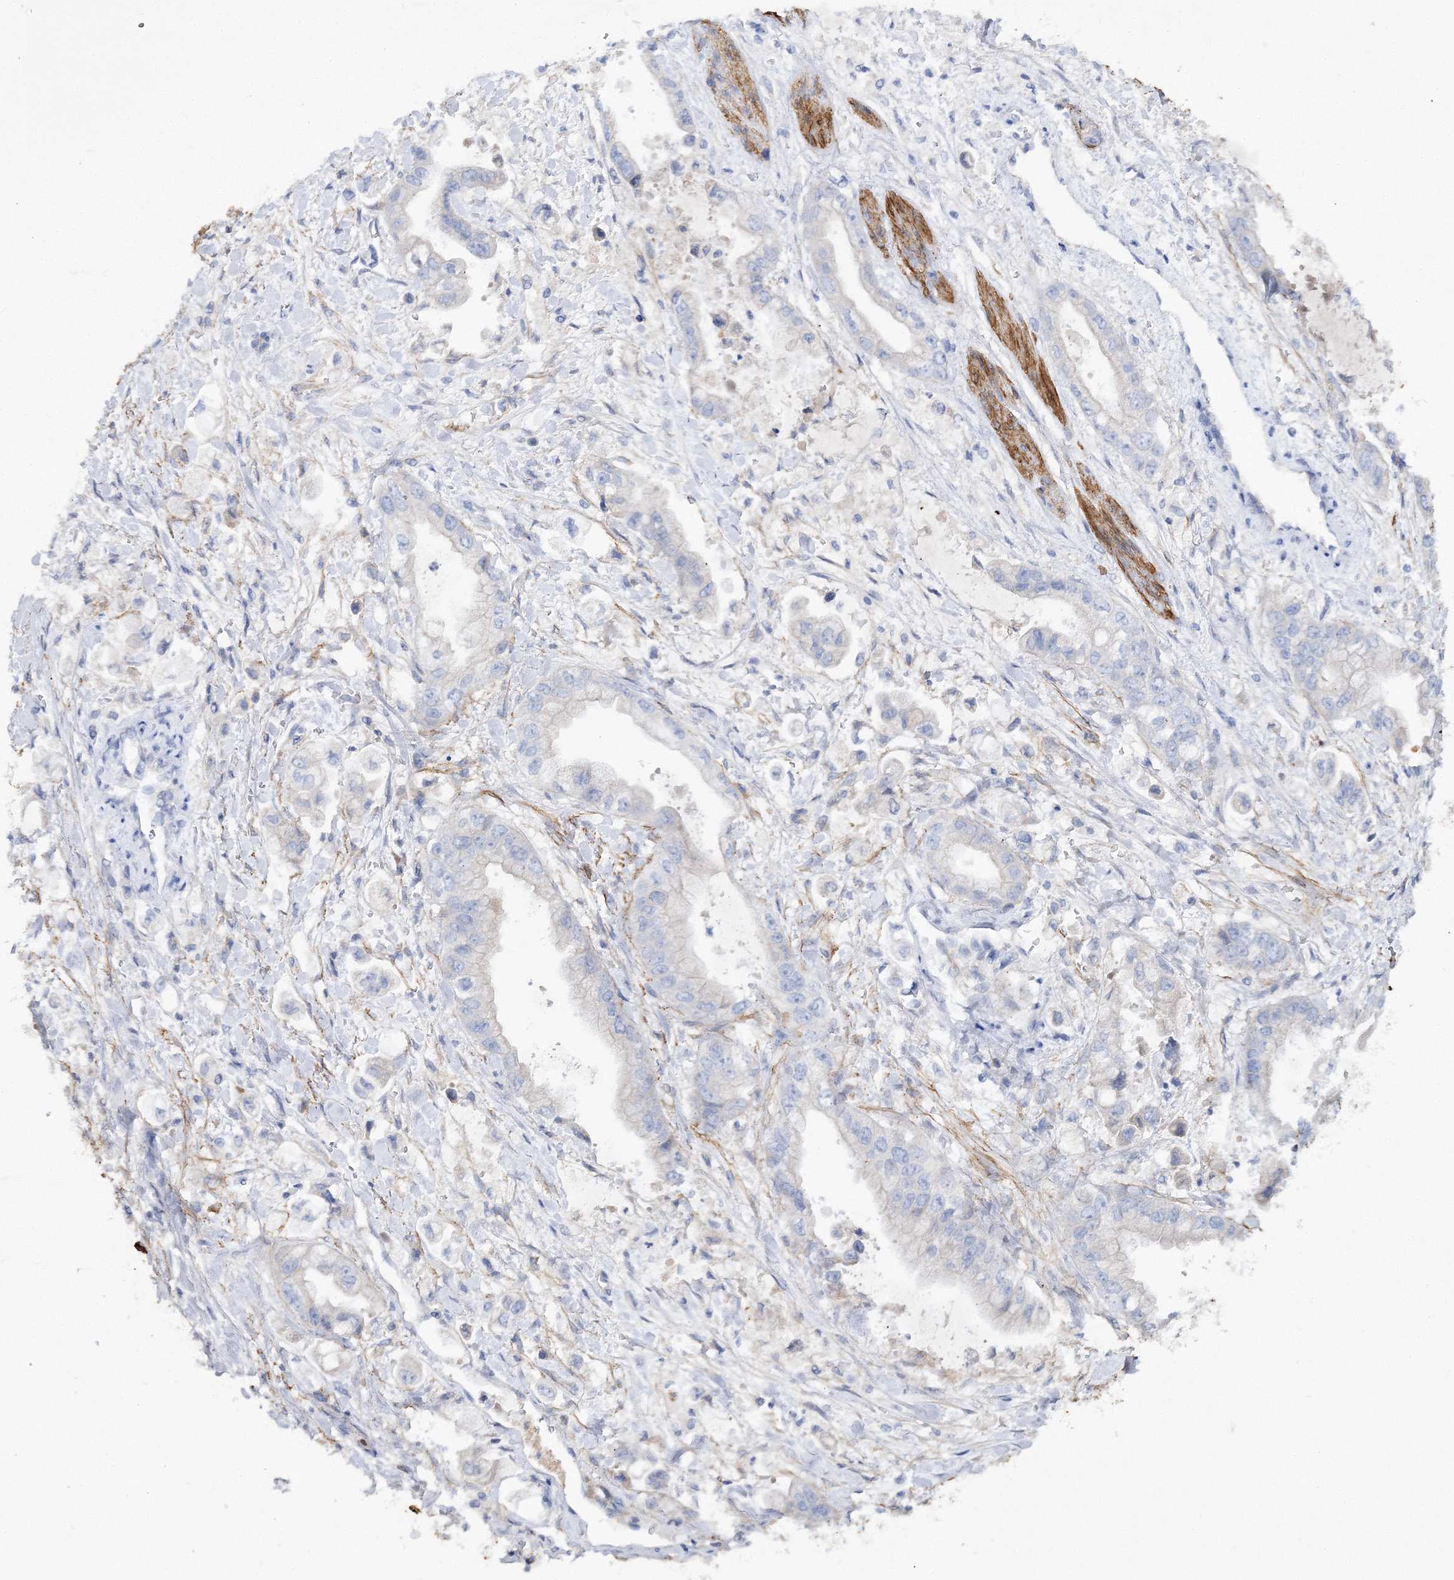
{"staining": {"intensity": "negative", "quantity": "none", "location": "none"}, "tissue": "stomach cancer", "cell_type": "Tumor cells", "image_type": "cancer", "snomed": [{"axis": "morphology", "description": "Adenocarcinoma, NOS"}, {"axis": "topography", "description": "Stomach"}], "caption": "The micrograph exhibits no significant positivity in tumor cells of adenocarcinoma (stomach). (Stains: DAB (3,3'-diaminobenzidine) IHC with hematoxylin counter stain, Microscopy: brightfield microscopy at high magnification).", "gene": "RTN2", "patient": {"sex": "male", "age": 62}}